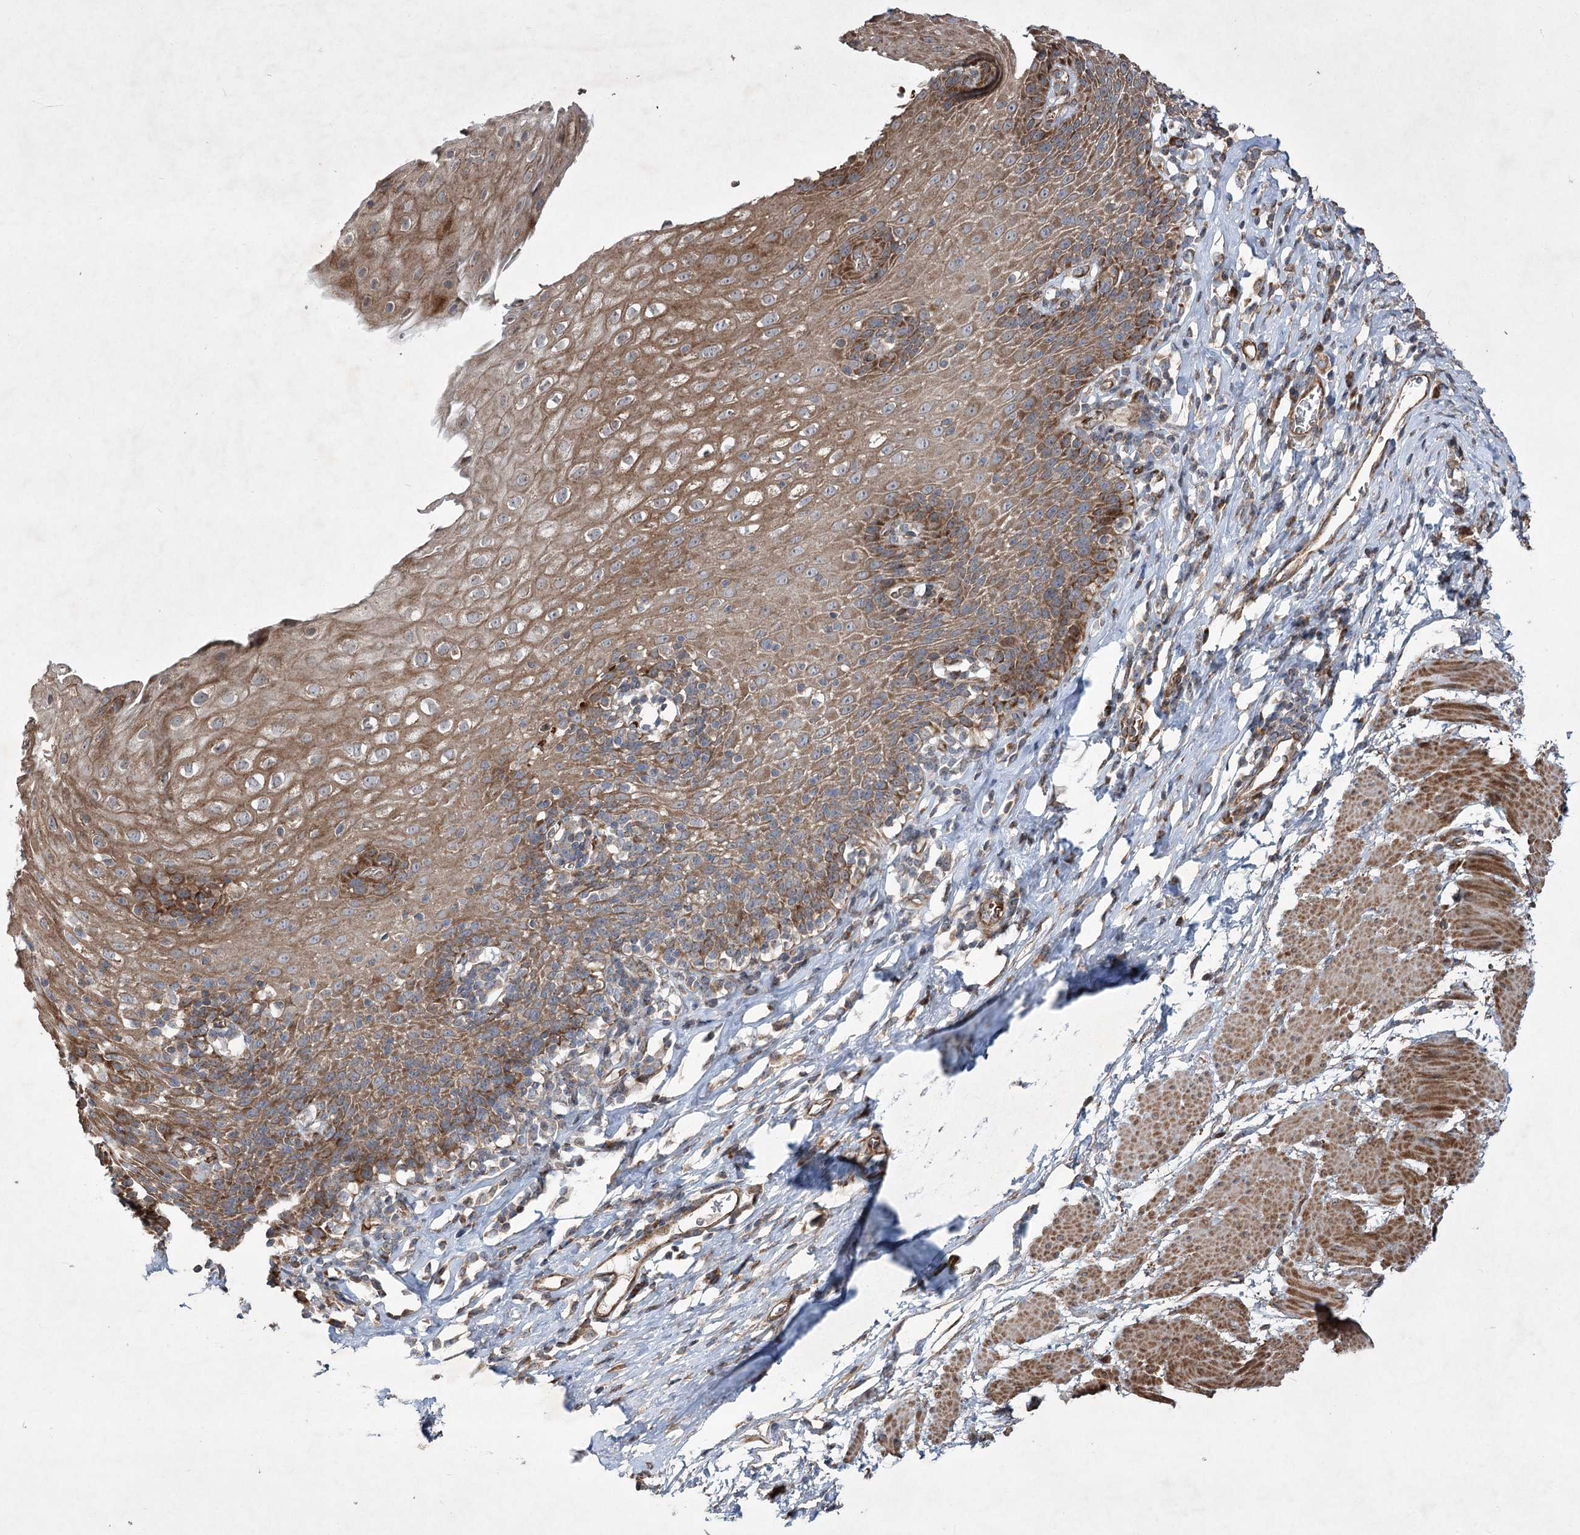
{"staining": {"intensity": "moderate", "quantity": ">75%", "location": "cytoplasmic/membranous"}, "tissue": "esophagus", "cell_type": "Squamous epithelial cells", "image_type": "normal", "snomed": [{"axis": "morphology", "description": "Normal tissue, NOS"}, {"axis": "topography", "description": "Esophagus"}], "caption": "Brown immunohistochemical staining in normal human esophagus exhibits moderate cytoplasmic/membranous expression in about >75% of squamous epithelial cells.", "gene": "SERINC5", "patient": {"sex": "female", "age": 61}}